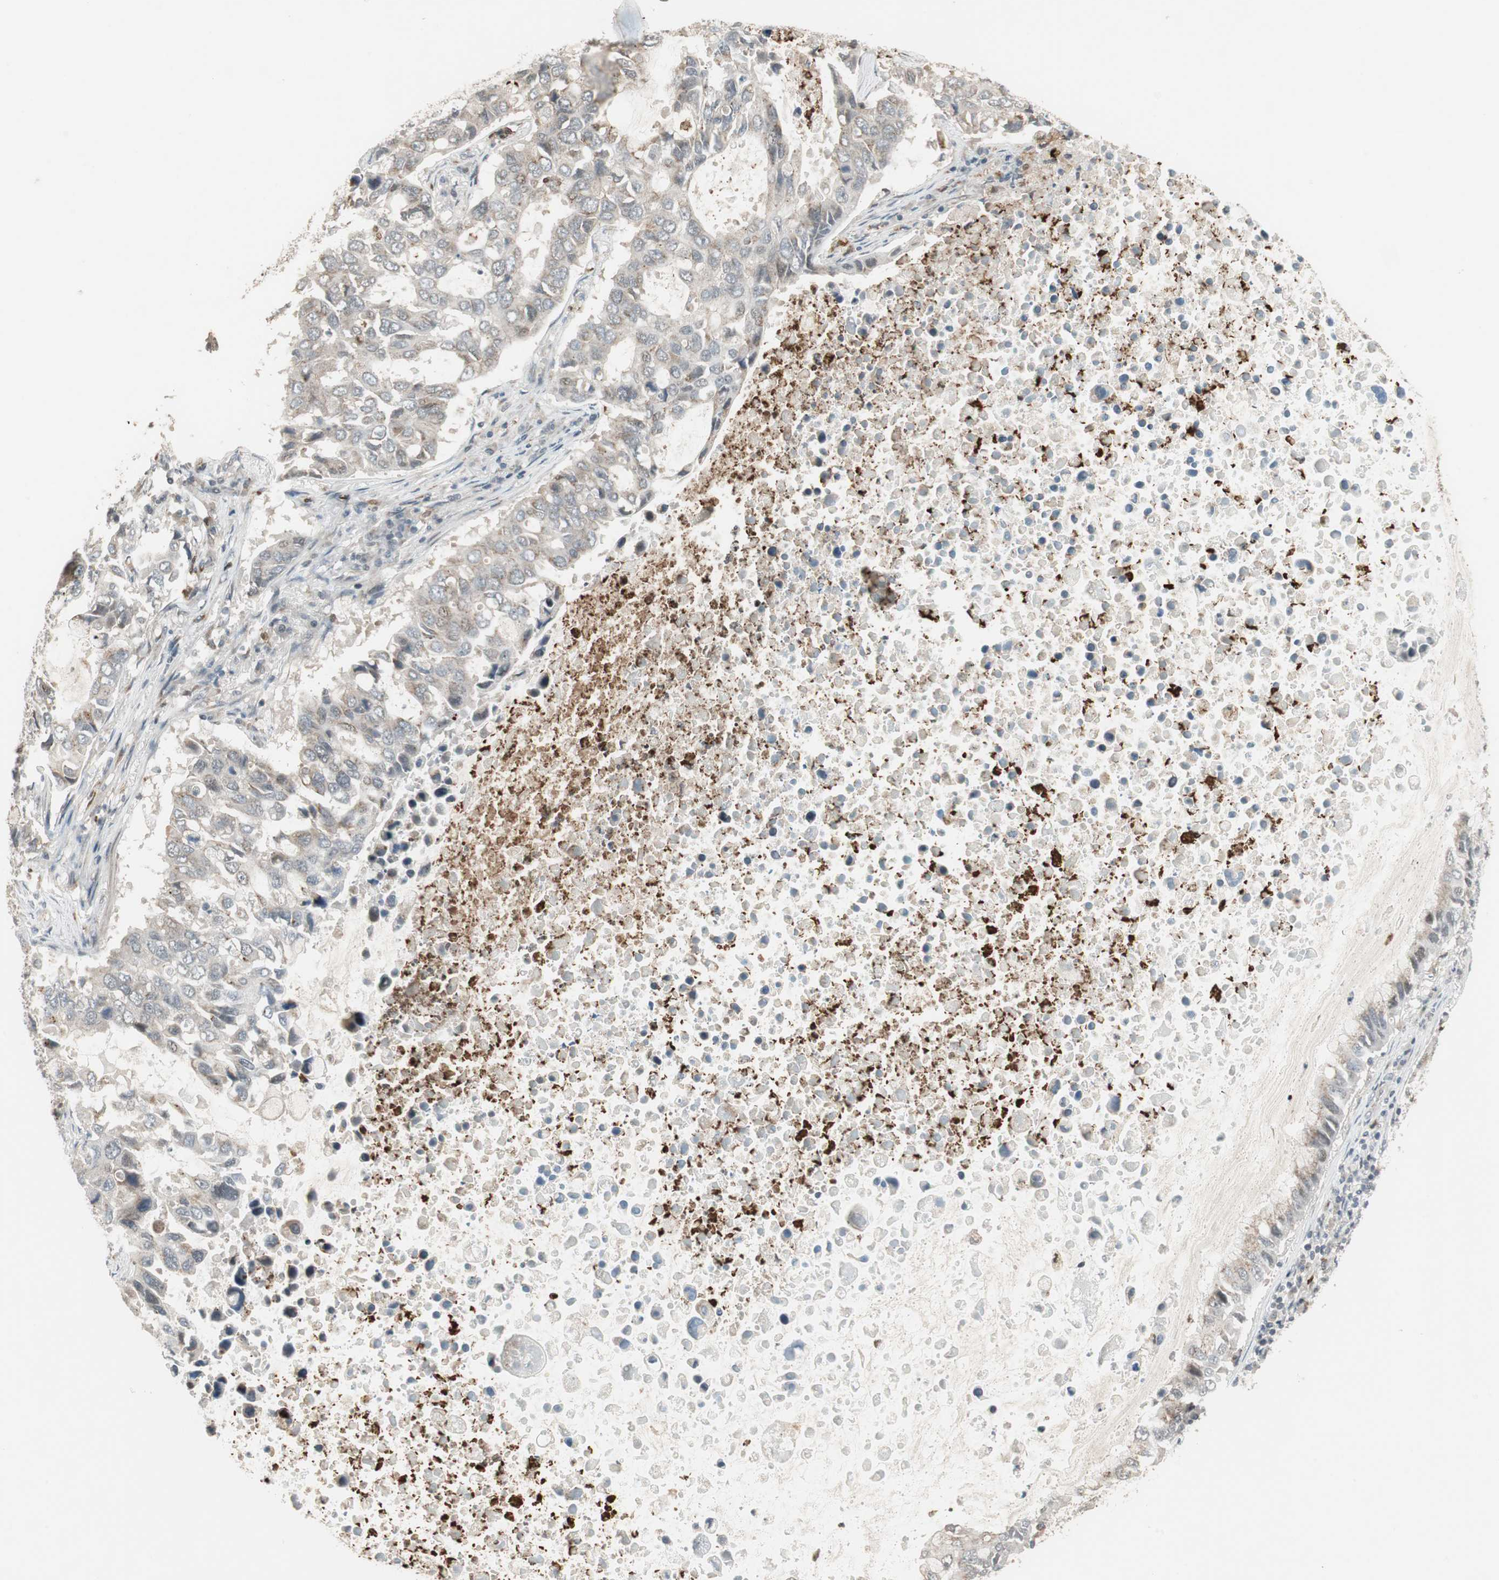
{"staining": {"intensity": "weak", "quantity": "25%-75%", "location": "cytoplasmic/membranous"}, "tissue": "lung cancer", "cell_type": "Tumor cells", "image_type": "cancer", "snomed": [{"axis": "morphology", "description": "Adenocarcinoma, NOS"}, {"axis": "topography", "description": "Lung"}], "caption": "Brown immunohistochemical staining in human lung cancer (adenocarcinoma) shows weak cytoplasmic/membranous expression in about 25%-75% of tumor cells.", "gene": "SNX4", "patient": {"sex": "male", "age": 64}}